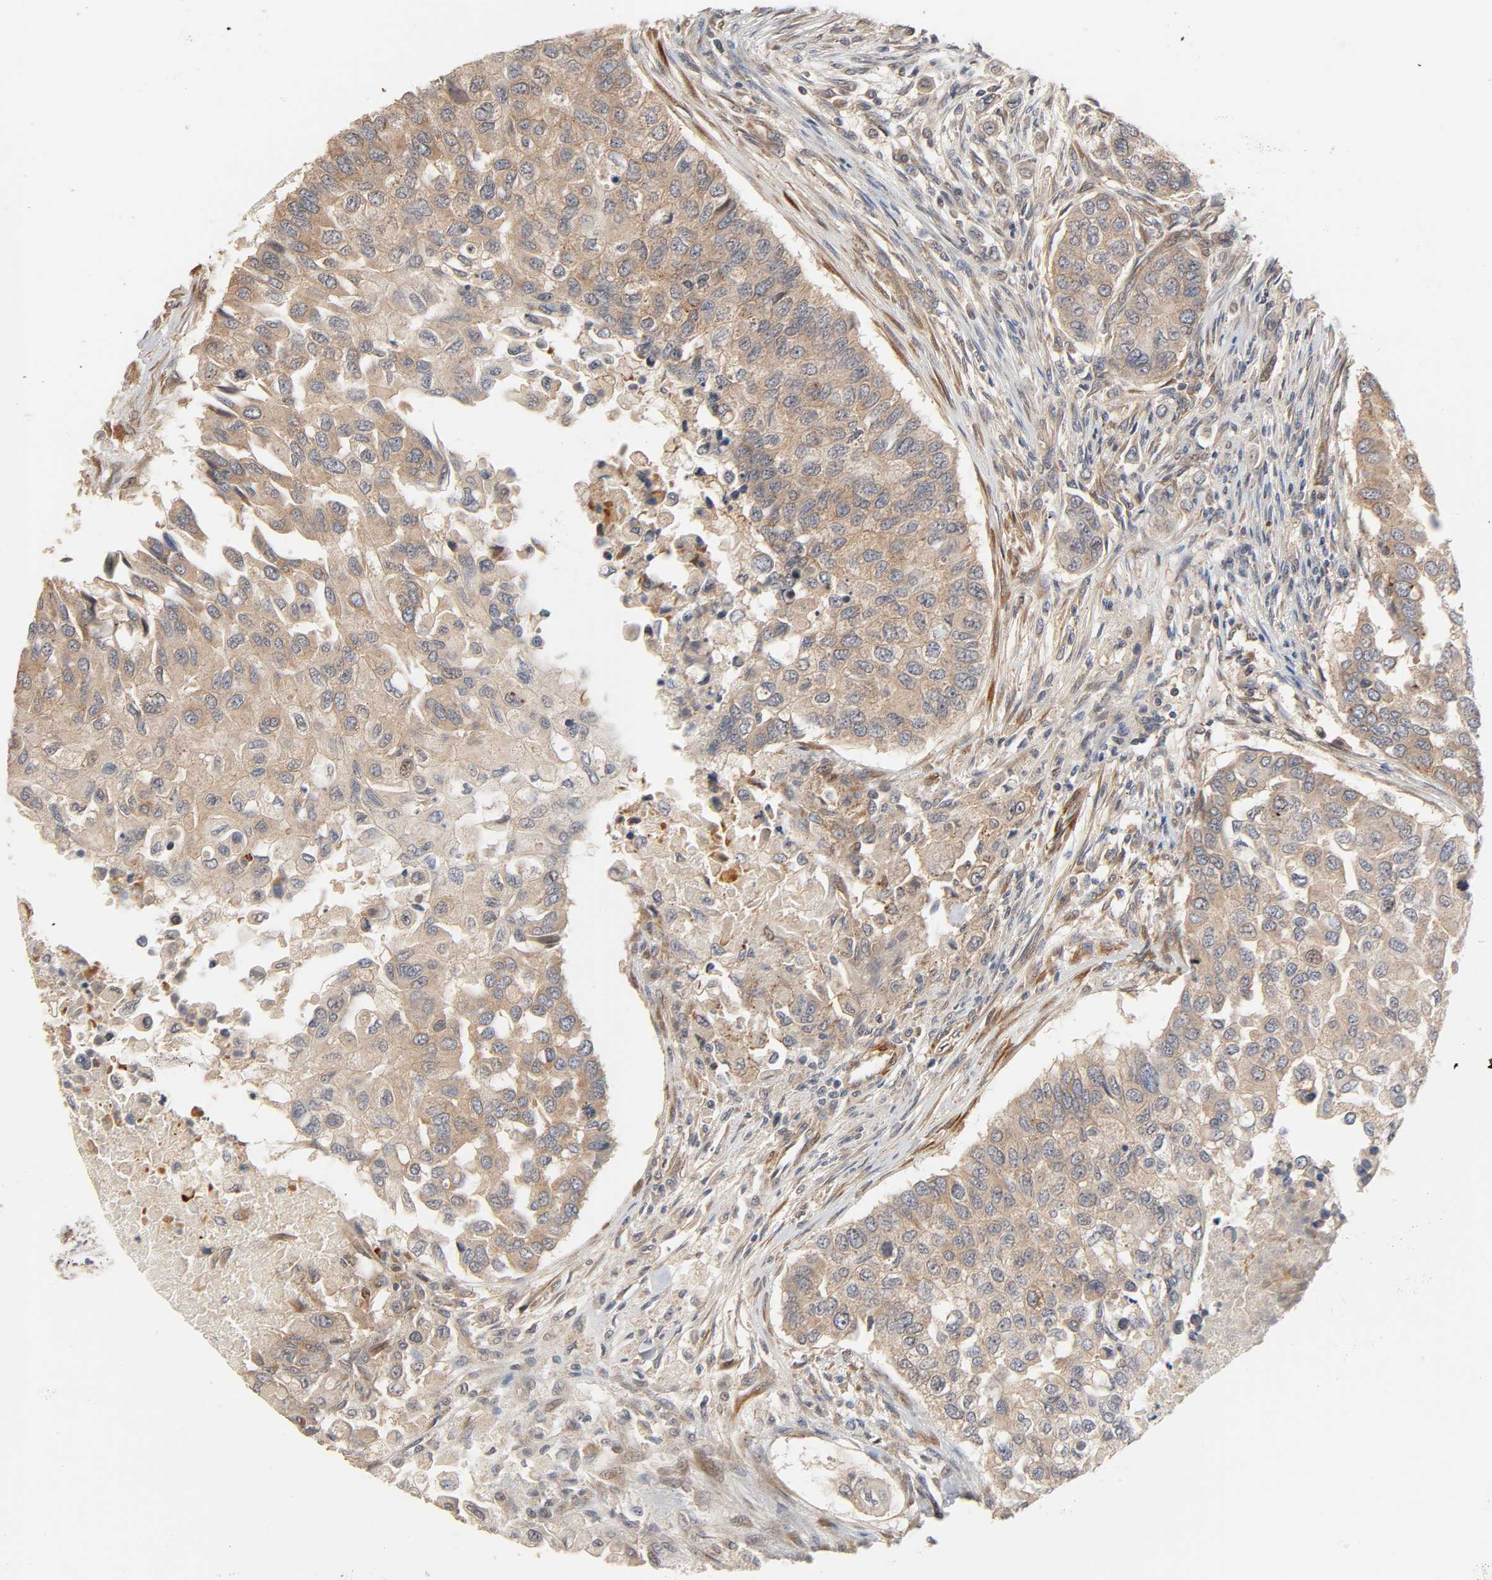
{"staining": {"intensity": "moderate", "quantity": ">75%", "location": "cytoplasmic/membranous"}, "tissue": "breast cancer", "cell_type": "Tumor cells", "image_type": "cancer", "snomed": [{"axis": "morphology", "description": "Normal tissue, NOS"}, {"axis": "morphology", "description": "Duct carcinoma"}, {"axis": "topography", "description": "Breast"}], "caption": "Immunohistochemical staining of human breast cancer (intraductal carcinoma) displays medium levels of moderate cytoplasmic/membranous positivity in approximately >75% of tumor cells.", "gene": "NEMF", "patient": {"sex": "female", "age": 49}}